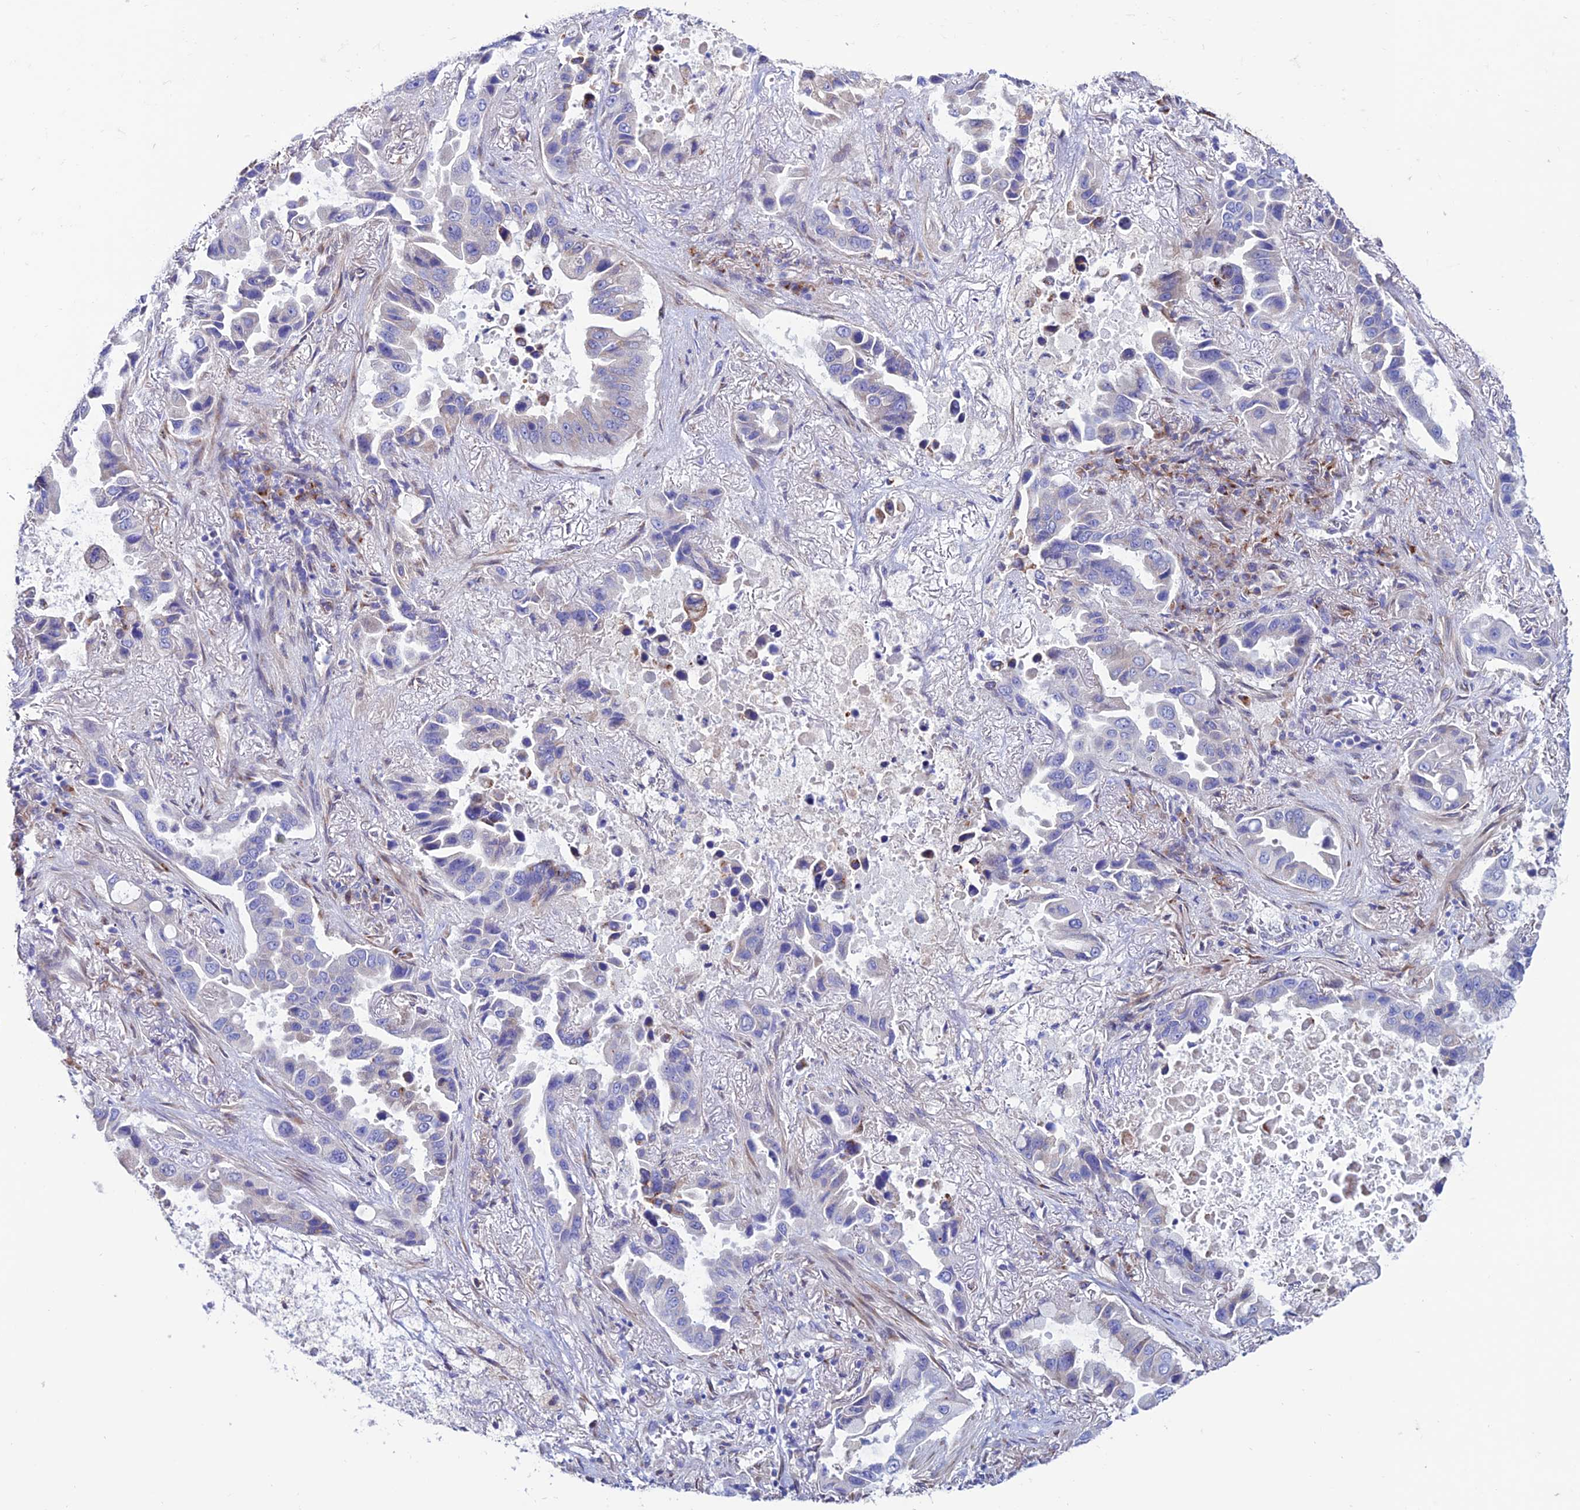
{"staining": {"intensity": "weak", "quantity": "<25%", "location": "cytoplasmic/membranous"}, "tissue": "lung cancer", "cell_type": "Tumor cells", "image_type": "cancer", "snomed": [{"axis": "morphology", "description": "Adenocarcinoma, NOS"}, {"axis": "topography", "description": "Lung"}], "caption": "High power microscopy photomicrograph of an IHC micrograph of lung cancer, revealing no significant expression in tumor cells. (Stains: DAB immunohistochemistry (IHC) with hematoxylin counter stain, Microscopy: brightfield microscopy at high magnification).", "gene": "OR51Q1", "patient": {"sex": "male", "age": 64}}